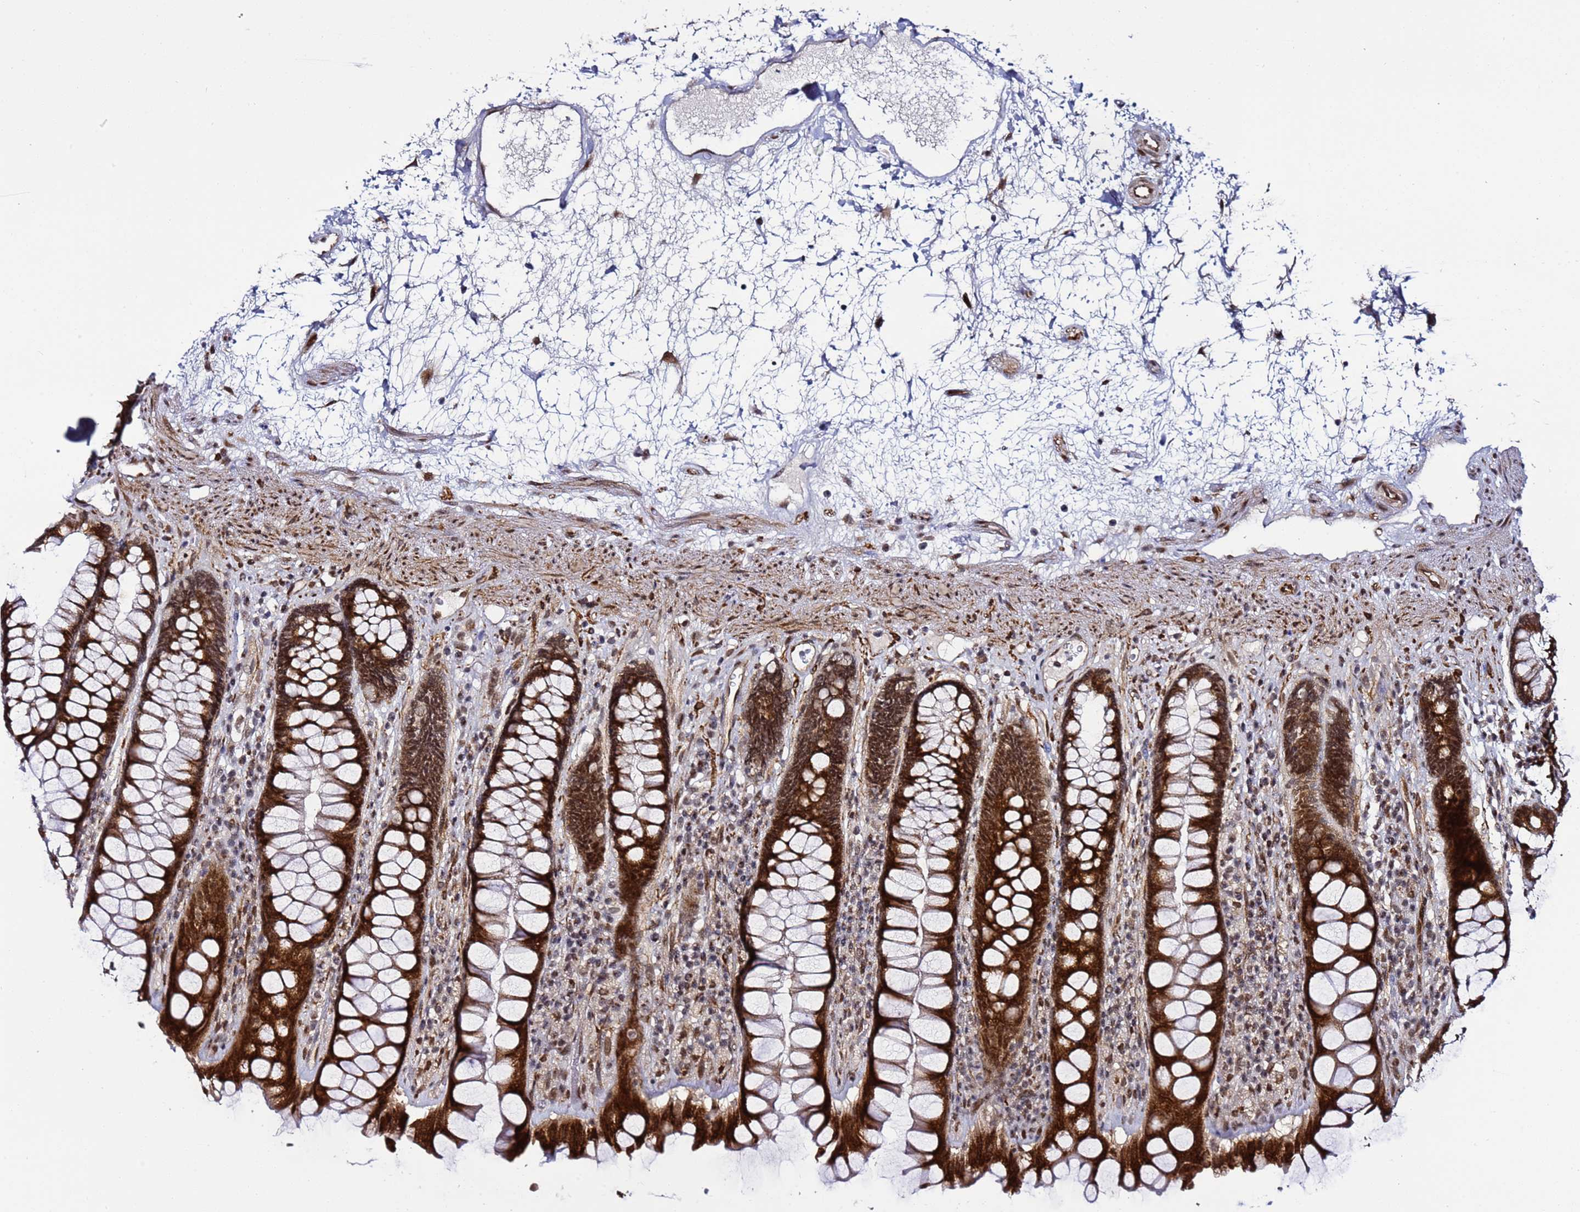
{"staining": {"intensity": "strong", "quantity": ">75%", "location": "cytoplasmic/membranous,nuclear"}, "tissue": "rectum", "cell_type": "Glandular cells", "image_type": "normal", "snomed": [{"axis": "morphology", "description": "Normal tissue, NOS"}, {"axis": "topography", "description": "Rectum"}], "caption": "Rectum stained with a brown dye exhibits strong cytoplasmic/membranous,nuclear positive positivity in approximately >75% of glandular cells.", "gene": "POLR2D", "patient": {"sex": "male", "age": 64}}